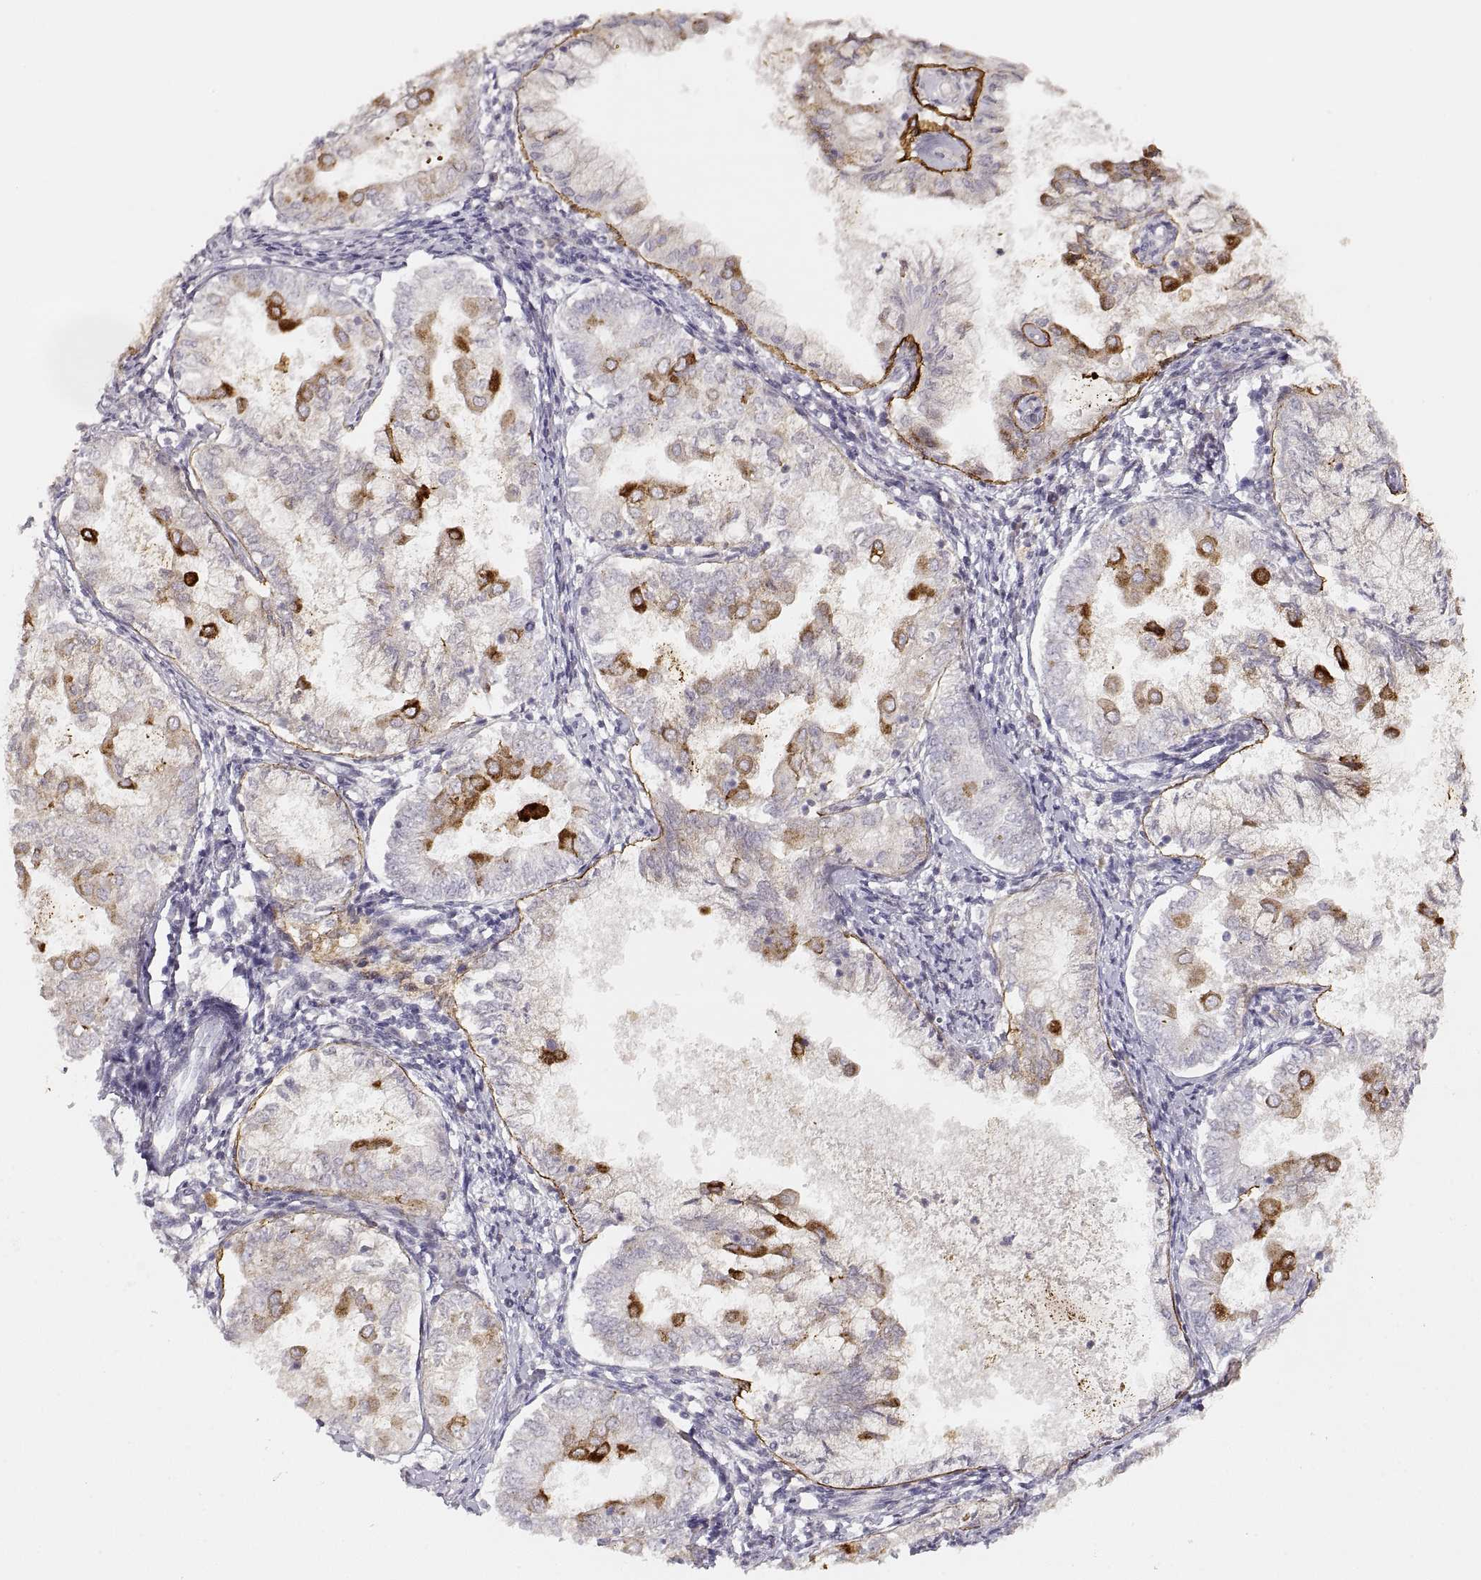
{"staining": {"intensity": "strong", "quantity": "<25%", "location": "cytoplasmic/membranous"}, "tissue": "endometrial cancer", "cell_type": "Tumor cells", "image_type": "cancer", "snomed": [{"axis": "morphology", "description": "Adenocarcinoma, NOS"}, {"axis": "topography", "description": "Endometrium"}], "caption": "A micrograph showing strong cytoplasmic/membranous positivity in about <25% of tumor cells in endometrial cancer (adenocarcinoma), as visualized by brown immunohistochemical staining.", "gene": "LAMC2", "patient": {"sex": "female", "age": 68}}